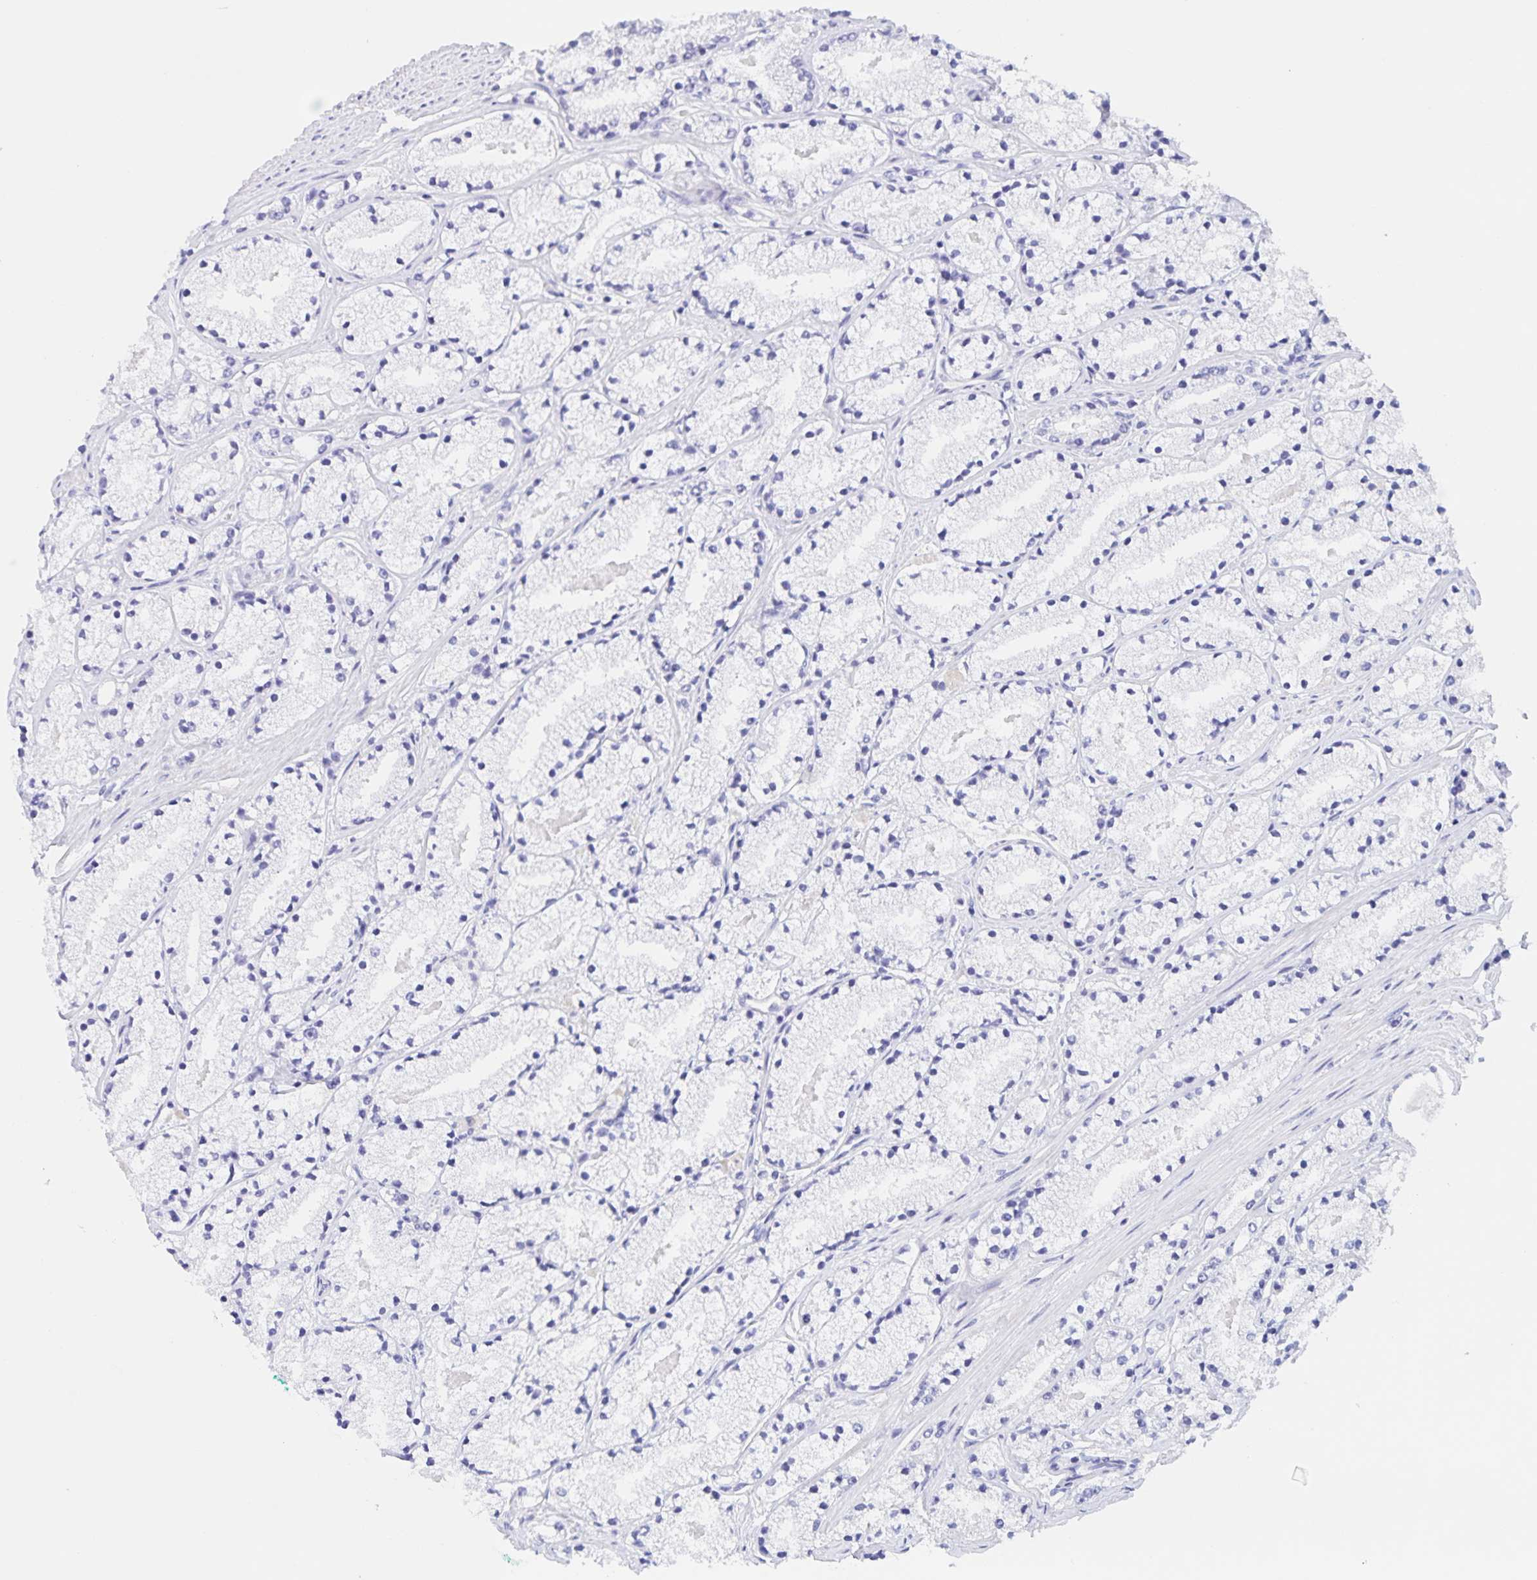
{"staining": {"intensity": "negative", "quantity": "none", "location": "none"}, "tissue": "prostate cancer", "cell_type": "Tumor cells", "image_type": "cancer", "snomed": [{"axis": "morphology", "description": "Adenocarcinoma, High grade"}, {"axis": "topography", "description": "Prostate"}], "caption": "An IHC image of prostate cancer is shown. There is no staining in tumor cells of prostate cancer. (Immunohistochemistry (ihc), brightfield microscopy, high magnification).", "gene": "DMGDH", "patient": {"sex": "male", "age": 63}}